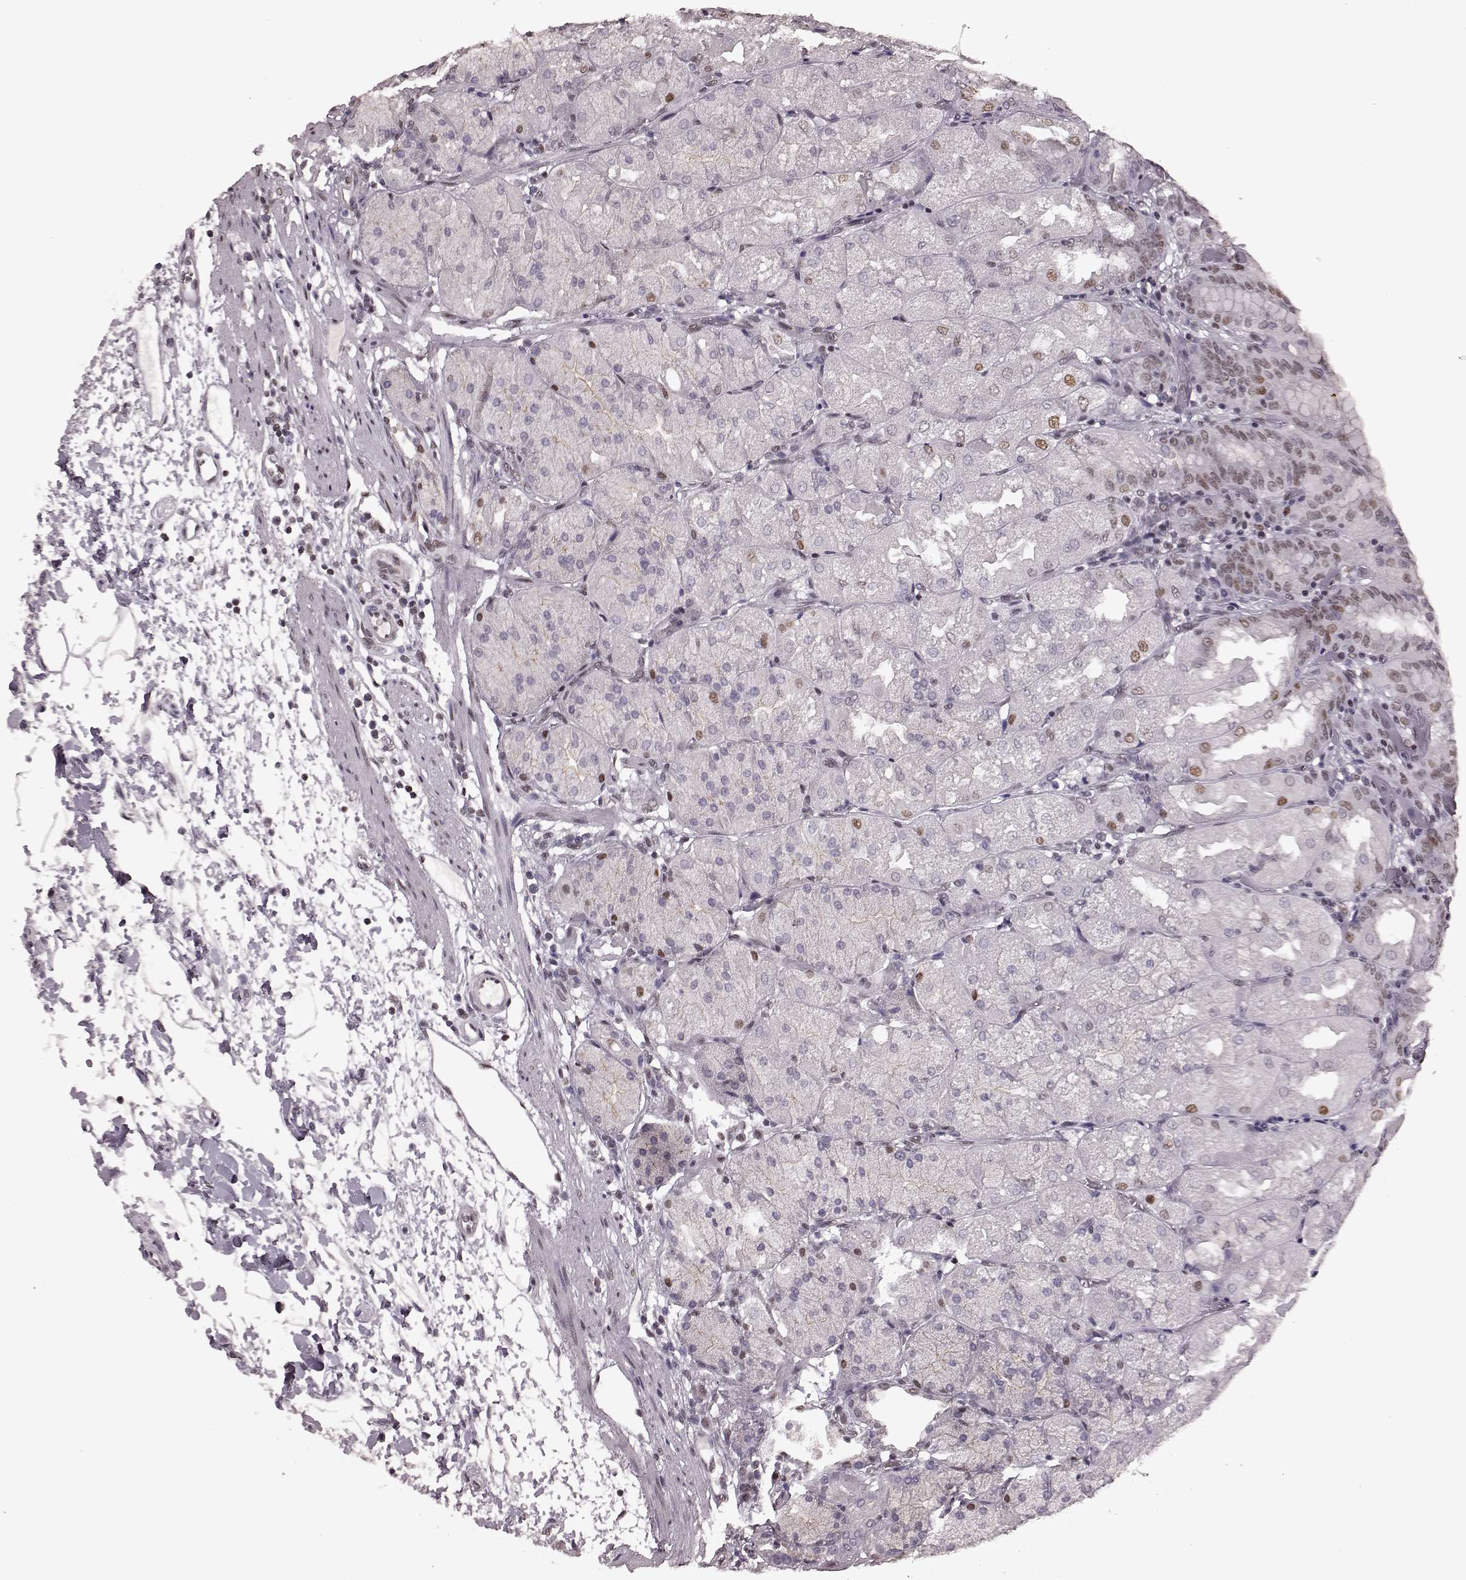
{"staining": {"intensity": "moderate", "quantity": "<25%", "location": "nuclear"}, "tissue": "stomach", "cell_type": "Glandular cells", "image_type": "normal", "snomed": [{"axis": "morphology", "description": "Normal tissue, NOS"}, {"axis": "topography", "description": "Stomach, upper"}, {"axis": "topography", "description": "Stomach"}, {"axis": "topography", "description": "Stomach, lower"}], "caption": "This is a histology image of immunohistochemistry (IHC) staining of unremarkable stomach, which shows moderate staining in the nuclear of glandular cells.", "gene": "NR2C1", "patient": {"sex": "male", "age": 62}}